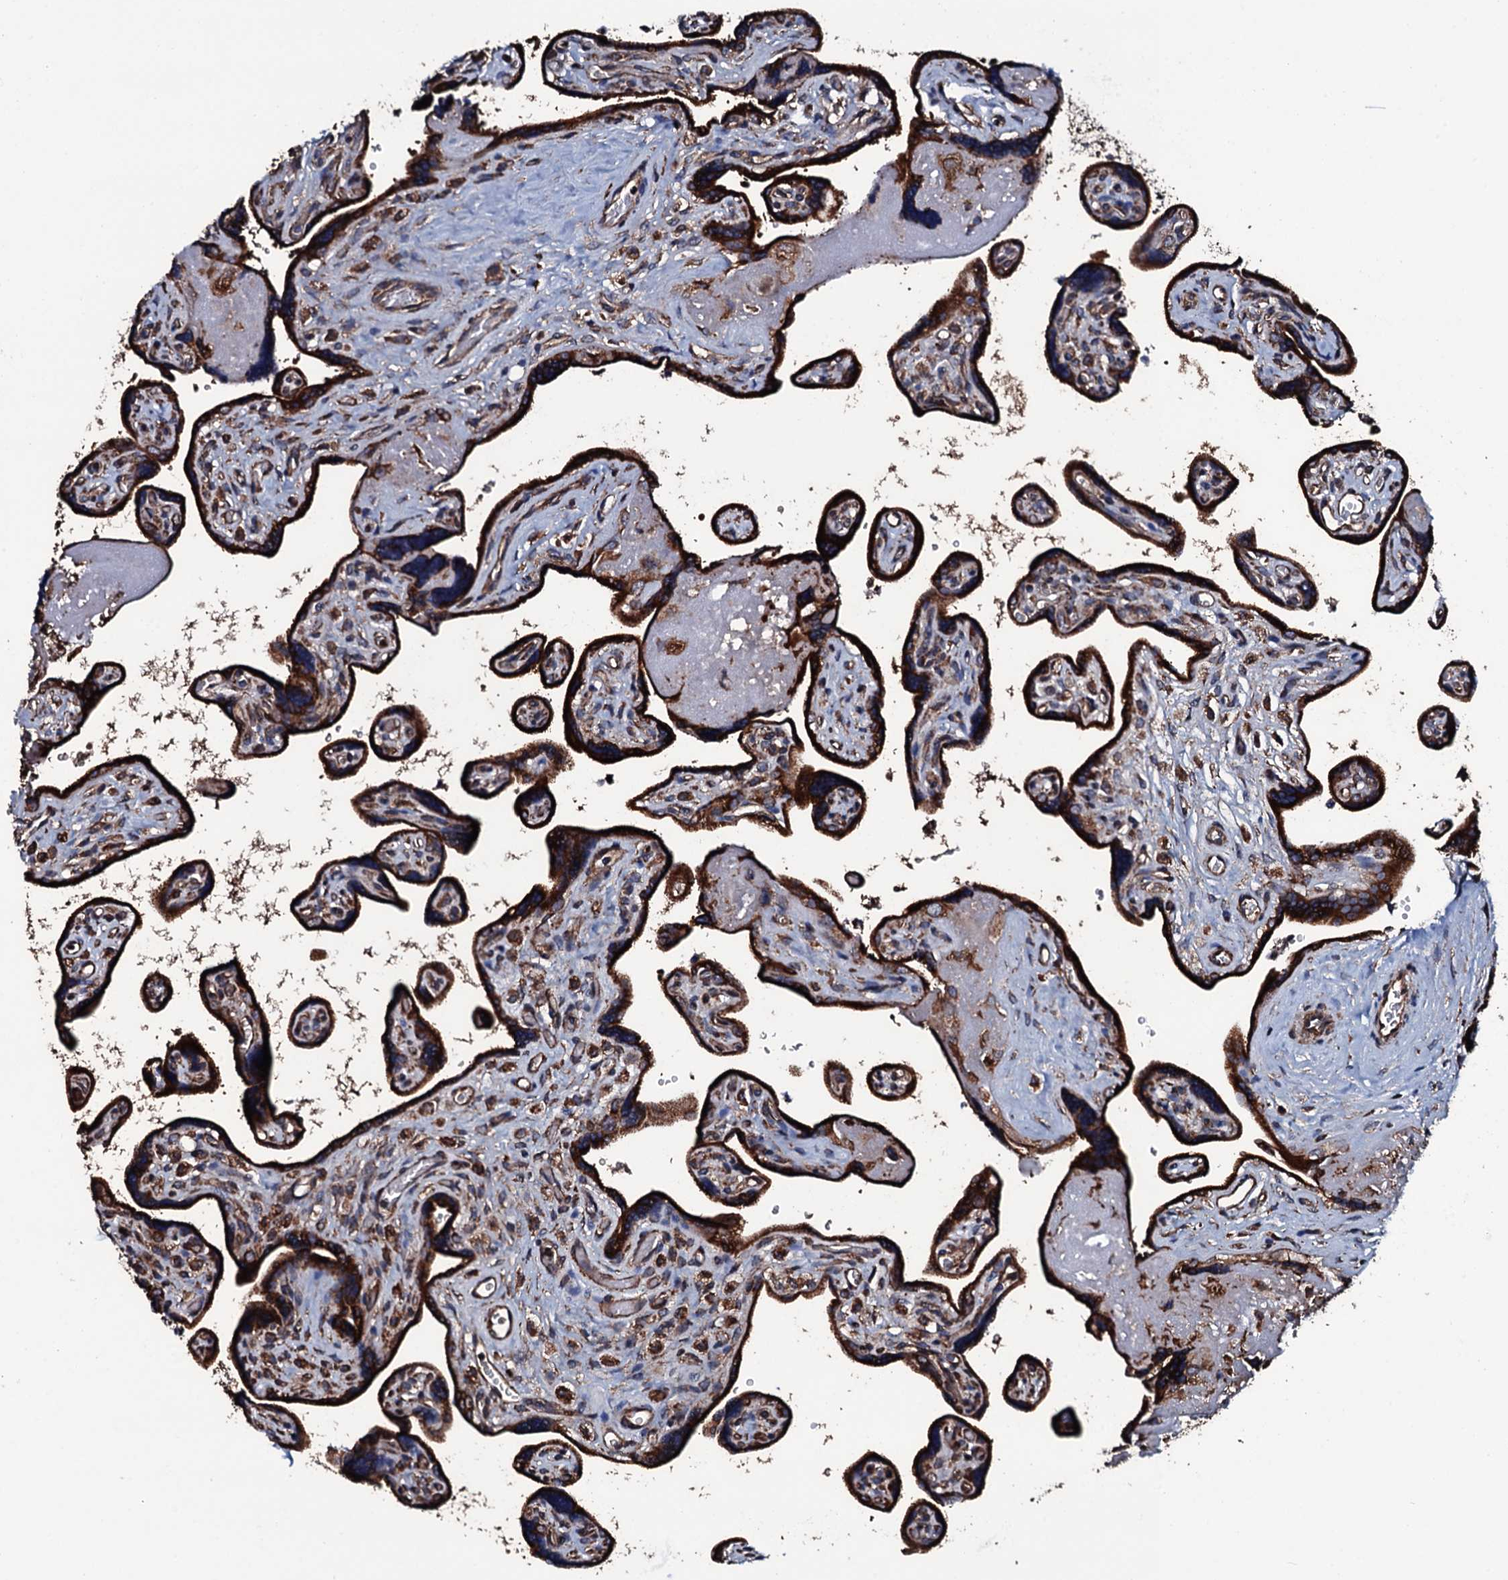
{"staining": {"intensity": "strong", "quantity": ">75%", "location": "cytoplasmic/membranous"}, "tissue": "placenta", "cell_type": "Trophoblastic cells", "image_type": "normal", "snomed": [{"axis": "morphology", "description": "Normal tissue, NOS"}, {"axis": "topography", "description": "Placenta"}], "caption": "DAB immunohistochemical staining of normal human placenta reveals strong cytoplasmic/membranous protein positivity in approximately >75% of trophoblastic cells. (DAB (3,3'-diaminobenzidine) = brown stain, brightfield microscopy at high magnification).", "gene": "RAB12", "patient": {"sex": "female", "age": 39}}